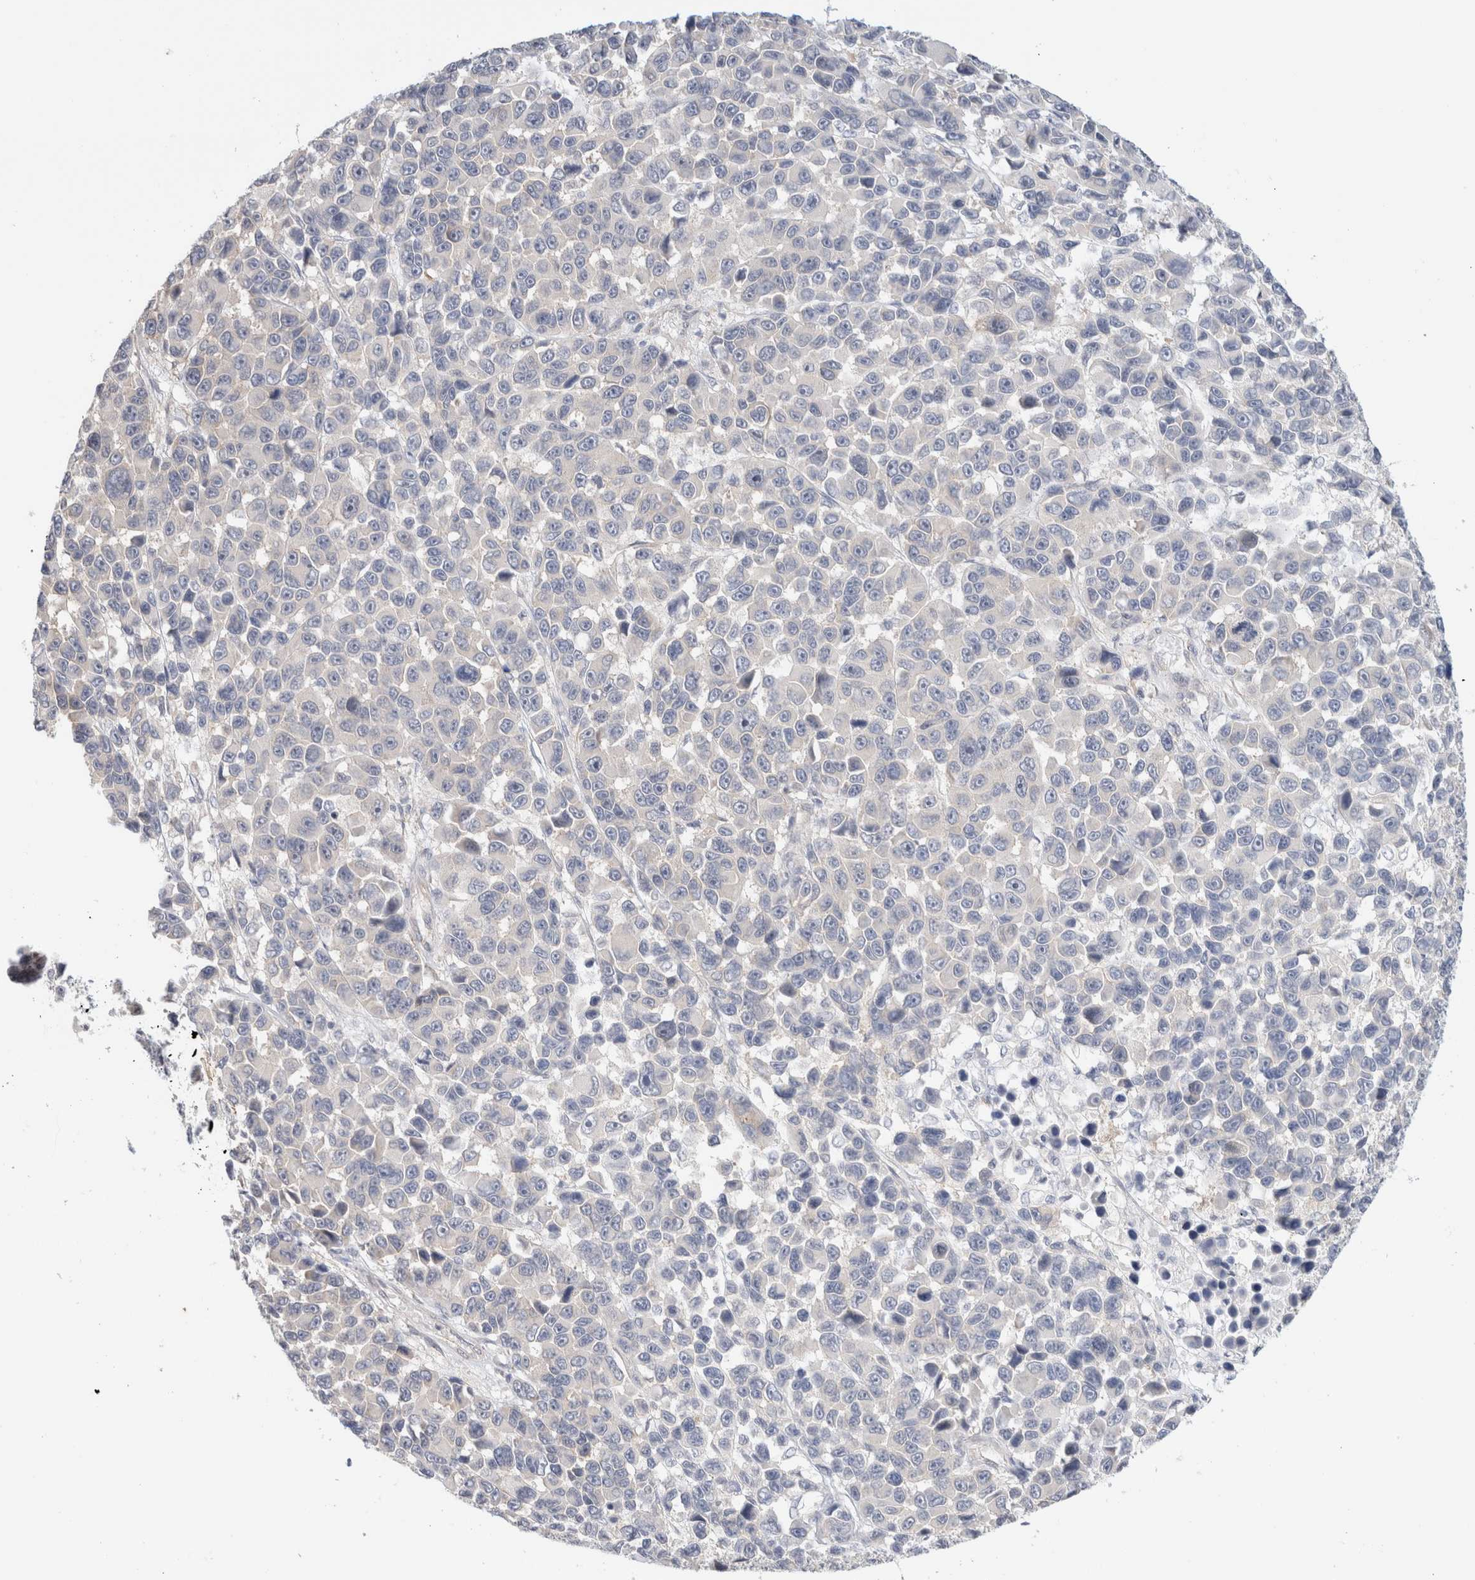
{"staining": {"intensity": "negative", "quantity": "none", "location": "none"}, "tissue": "melanoma", "cell_type": "Tumor cells", "image_type": "cancer", "snomed": [{"axis": "morphology", "description": "Malignant melanoma, NOS"}, {"axis": "topography", "description": "Skin"}], "caption": "An IHC photomicrograph of malignant melanoma is shown. There is no staining in tumor cells of malignant melanoma. (Brightfield microscopy of DAB (3,3'-diaminobenzidine) immunohistochemistry at high magnification).", "gene": "SPRTN", "patient": {"sex": "male", "age": 53}}